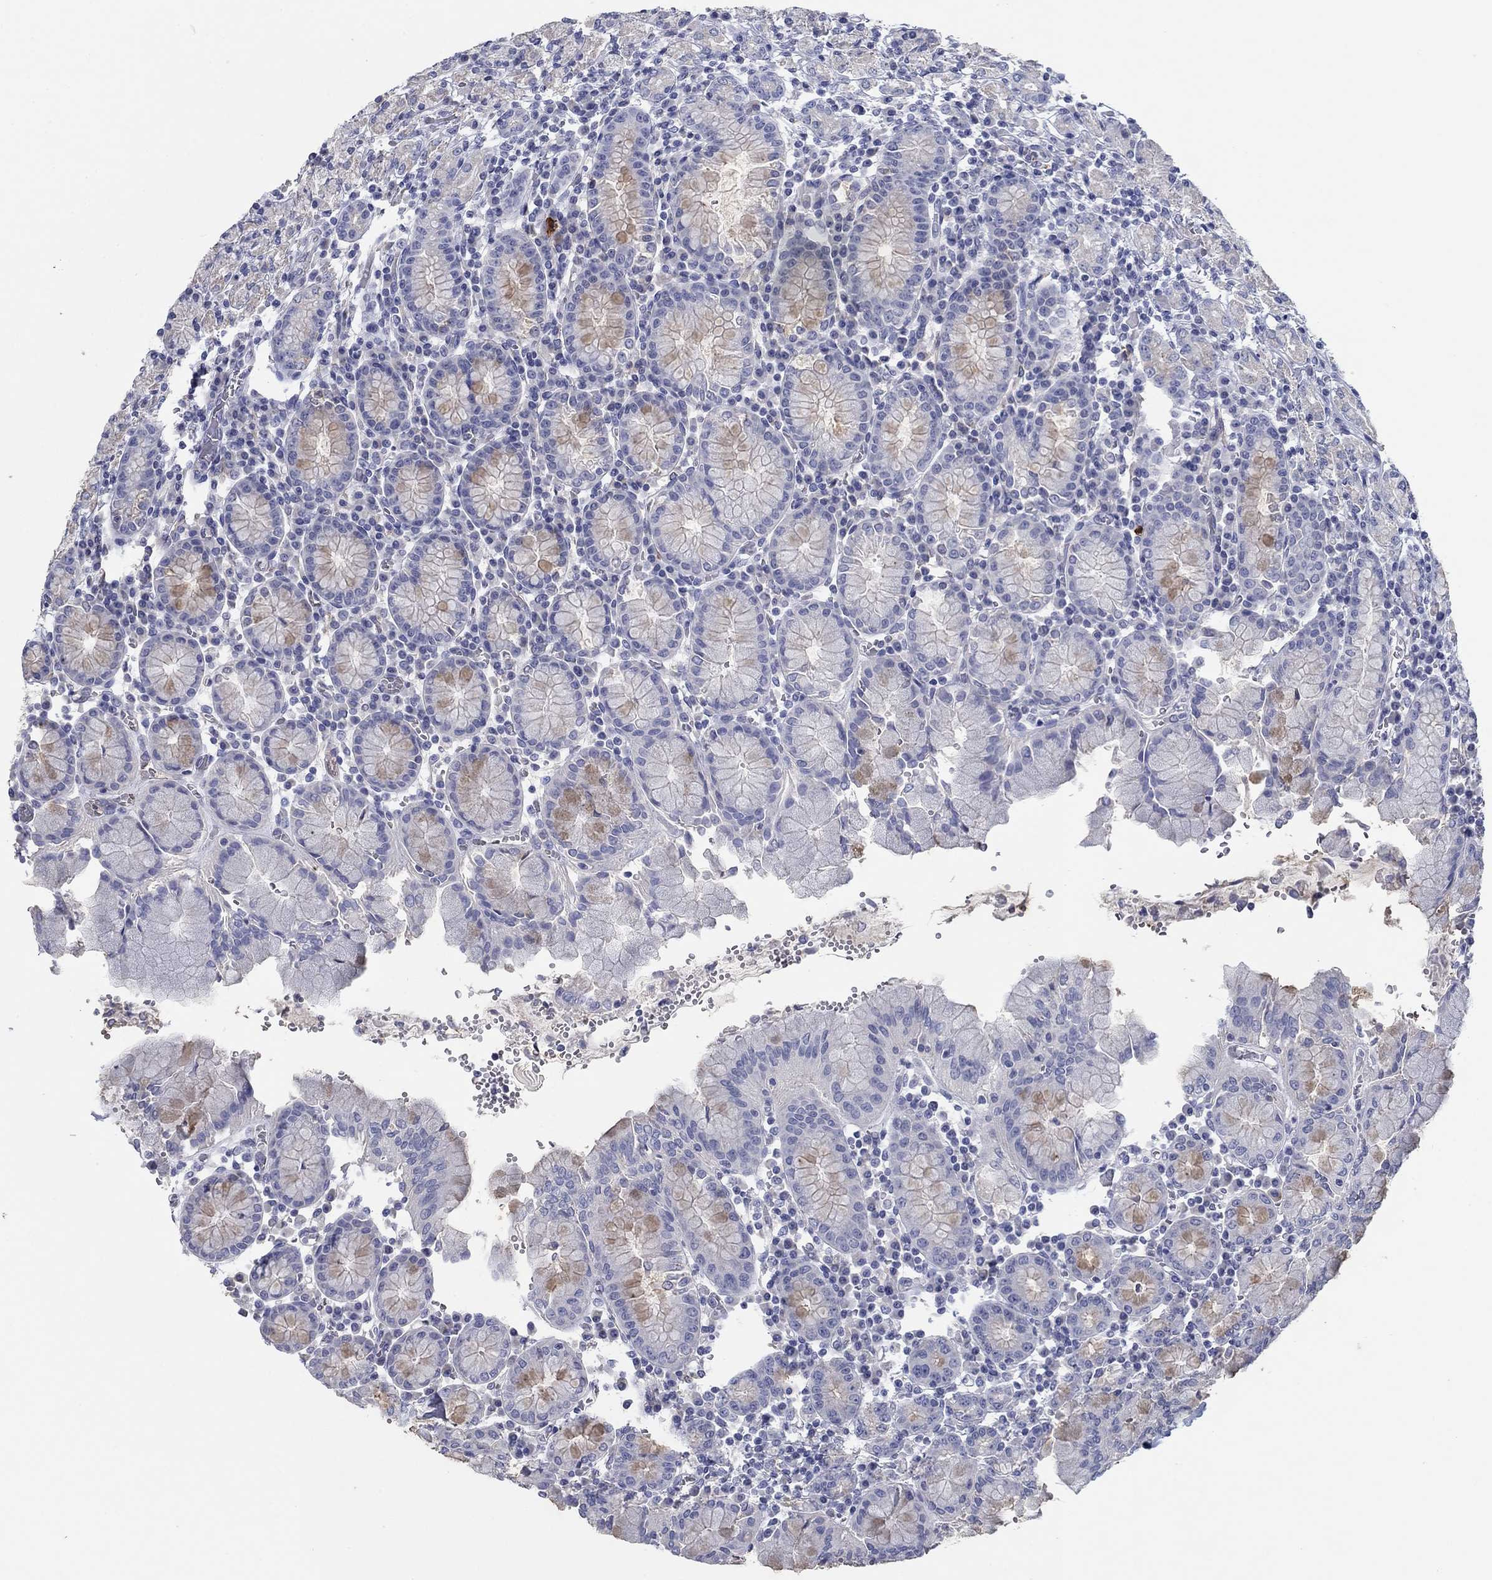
{"staining": {"intensity": "weak", "quantity": "<25%", "location": "cytoplasmic/membranous"}, "tissue": "stomach", "cell_type": "Glandular cells", "image_type": "normal", "snomed": [{"axis": "morphology", "description": "Normal tissue, NOS"}, {"axis": "topography", "description": "Stomach, upper"}, {"axis": "topography", "description": "Stomach"}], "caption": "Immunohistochemistry histopathology image of unremarkable stomach: stomach stained with DAB reveals no significant protein positivity in glandular cells.", "gene": "APOC3", "patient": {"sex": "male", "age": 62}}